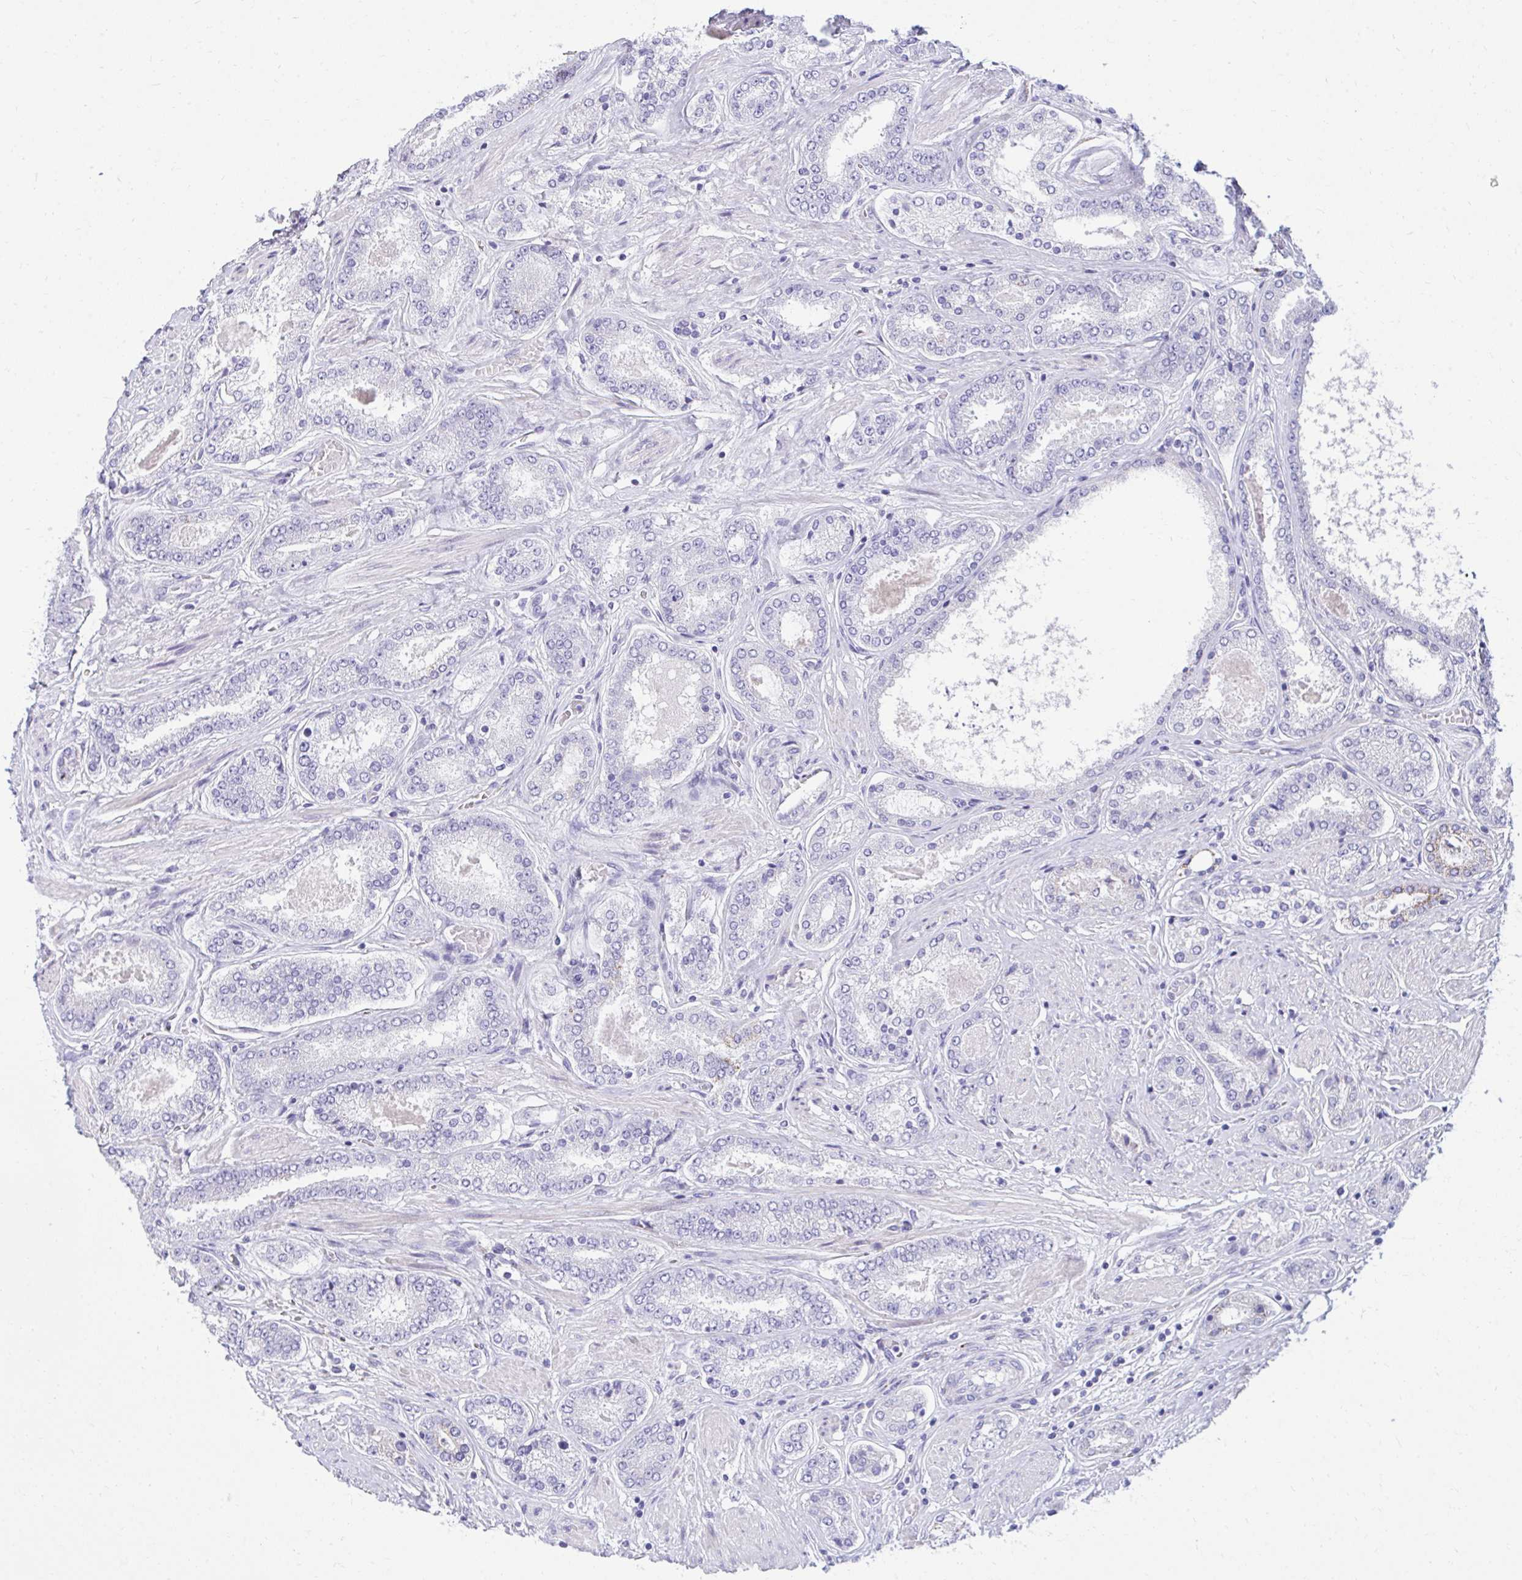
{"staining": {"intensity": "negative", "quantity": "none", "location": "none"}, "tissue": "prostate cancer", "cell_type": "Tumor cells", "image_type": "cancer", "snomed": [{"axis": "morphology", "description": "Adenocarcinoma, High grade"}, {"axis": "topography", "description": "Prostate"}], "caption": "DAB (3,3'-diaminobenzidine) immunohistochemical staining of human prostate cancer reveals no significant expression in tumor cells.", "gene": "AIG1", "patient": {"sex": "male", "age": 63}}